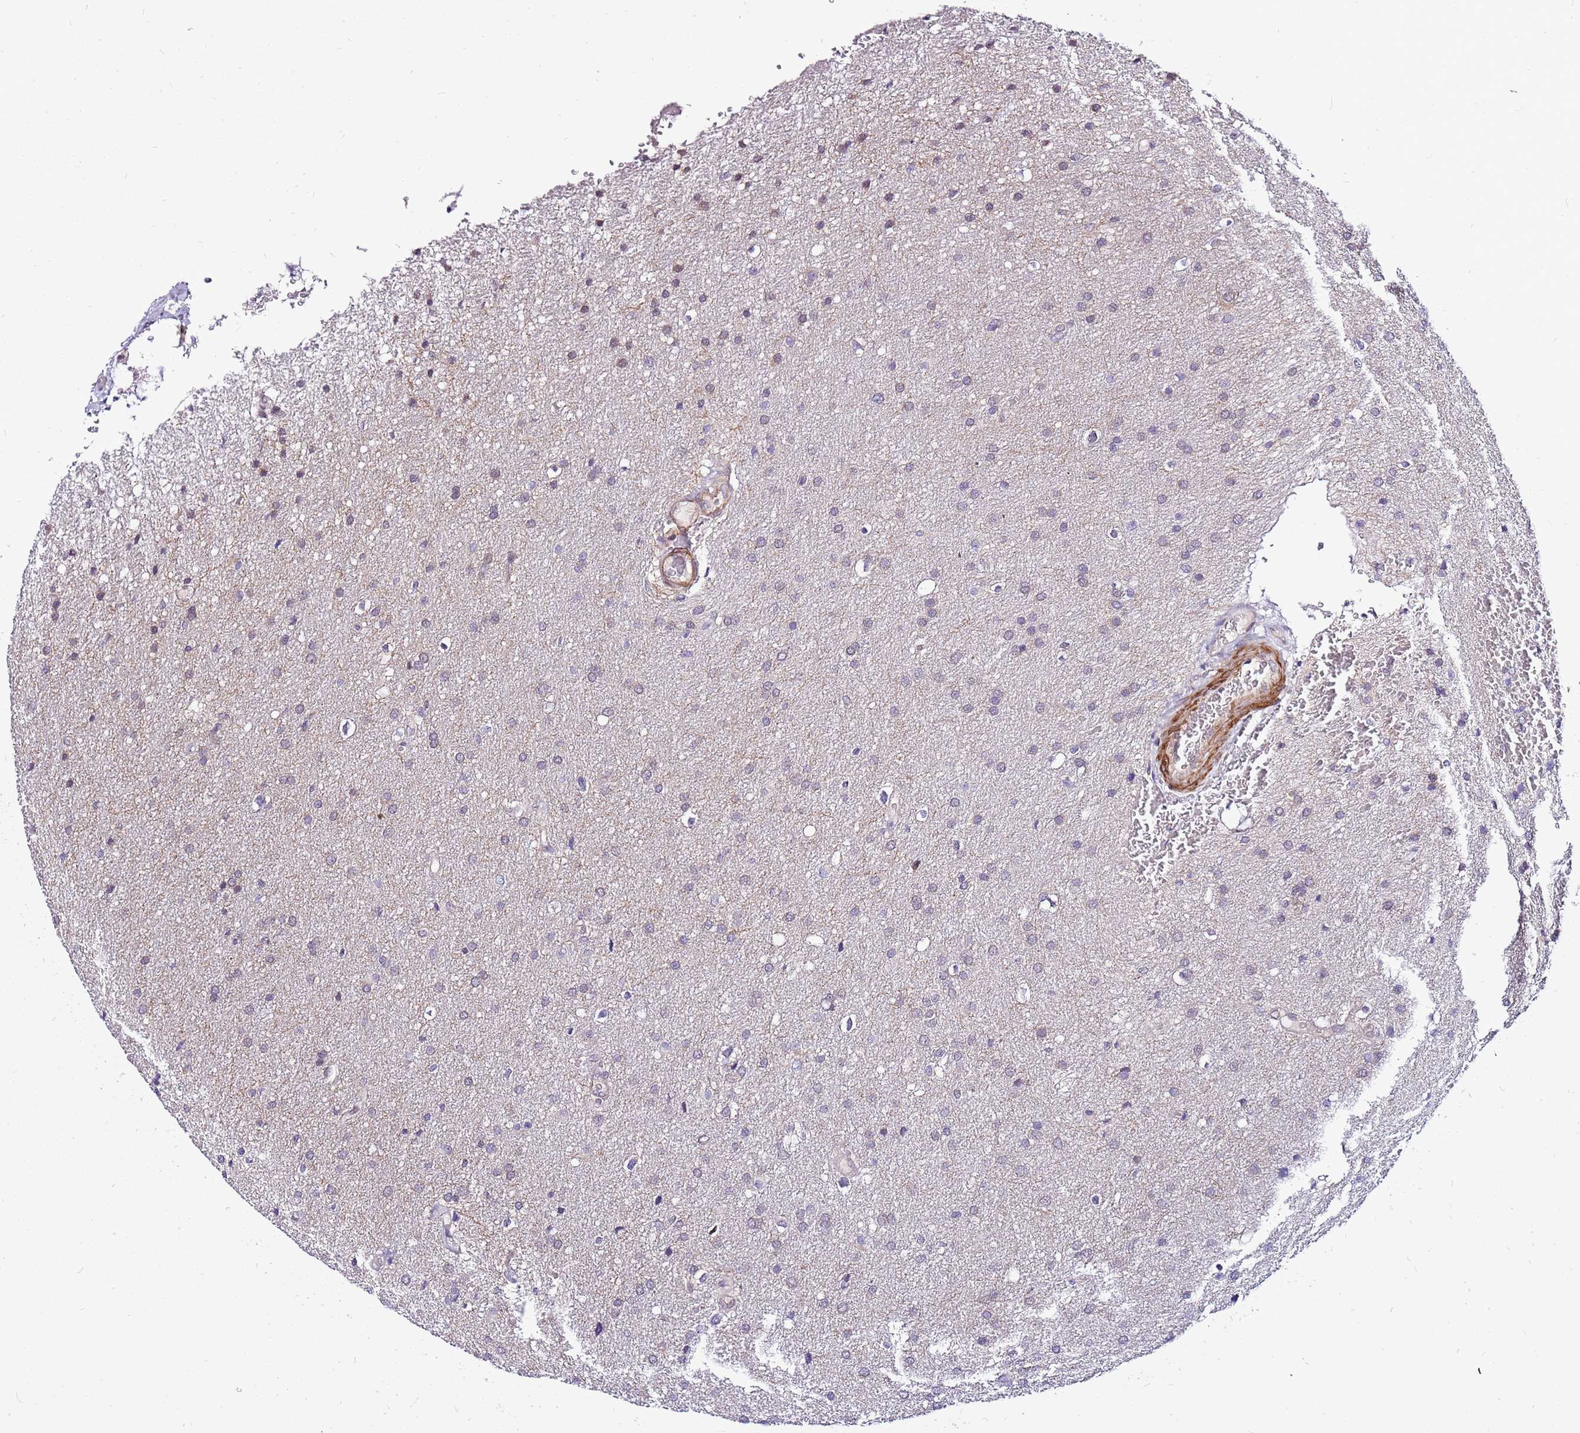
{"staining": {"intensity": "negative", "quantity": "none", "location": "none"}, "tissue": "glioma", "cell_type": "Tumor cells", "image_type": "cancer", "snomed": [{"axis": "morphology", "description": "Glioma, malignant, Low grade"}, {"axis": "topography", "description": "Brain"}], "caption": "Tumor cells show no significant protein staining in glioma.", "gene": "POLE3", "patient": {"sex": "female", "age": 32}}